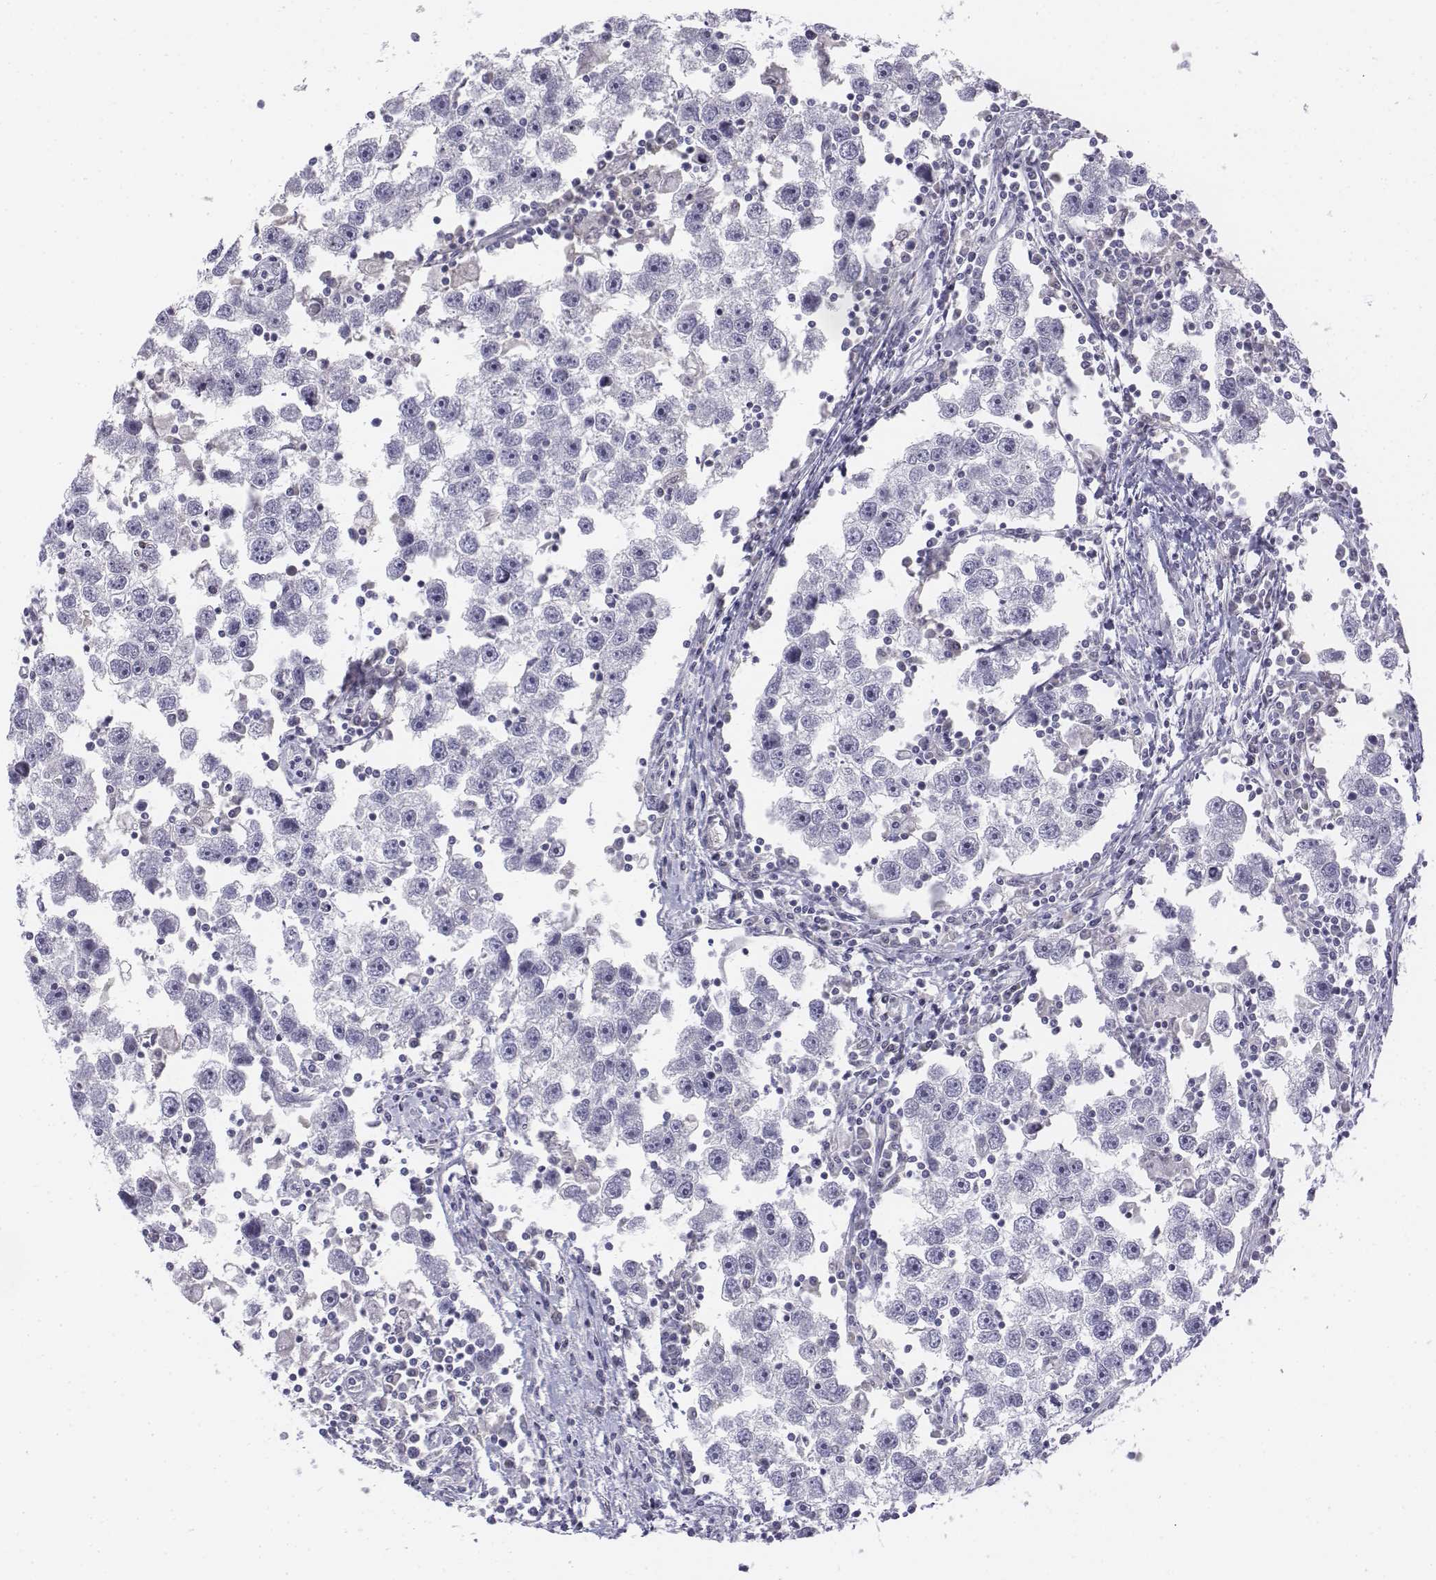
{"staining": {"intensity": "negative", "quantity": "none", "location": "none"}, "tissue": "testis cancer", "cell_type": "Tumor cells", "image_type": "cancer", "snomed": [{"axis": "morphology", "description": "Seminoma, NOS"}, {"axis": "topography", "description": "Testis"}], "caption": "Tumor cells show no significant protein positivity in testis cancer.", "gene": "PENK", "patient": {"sex": "male", "age": 30}}